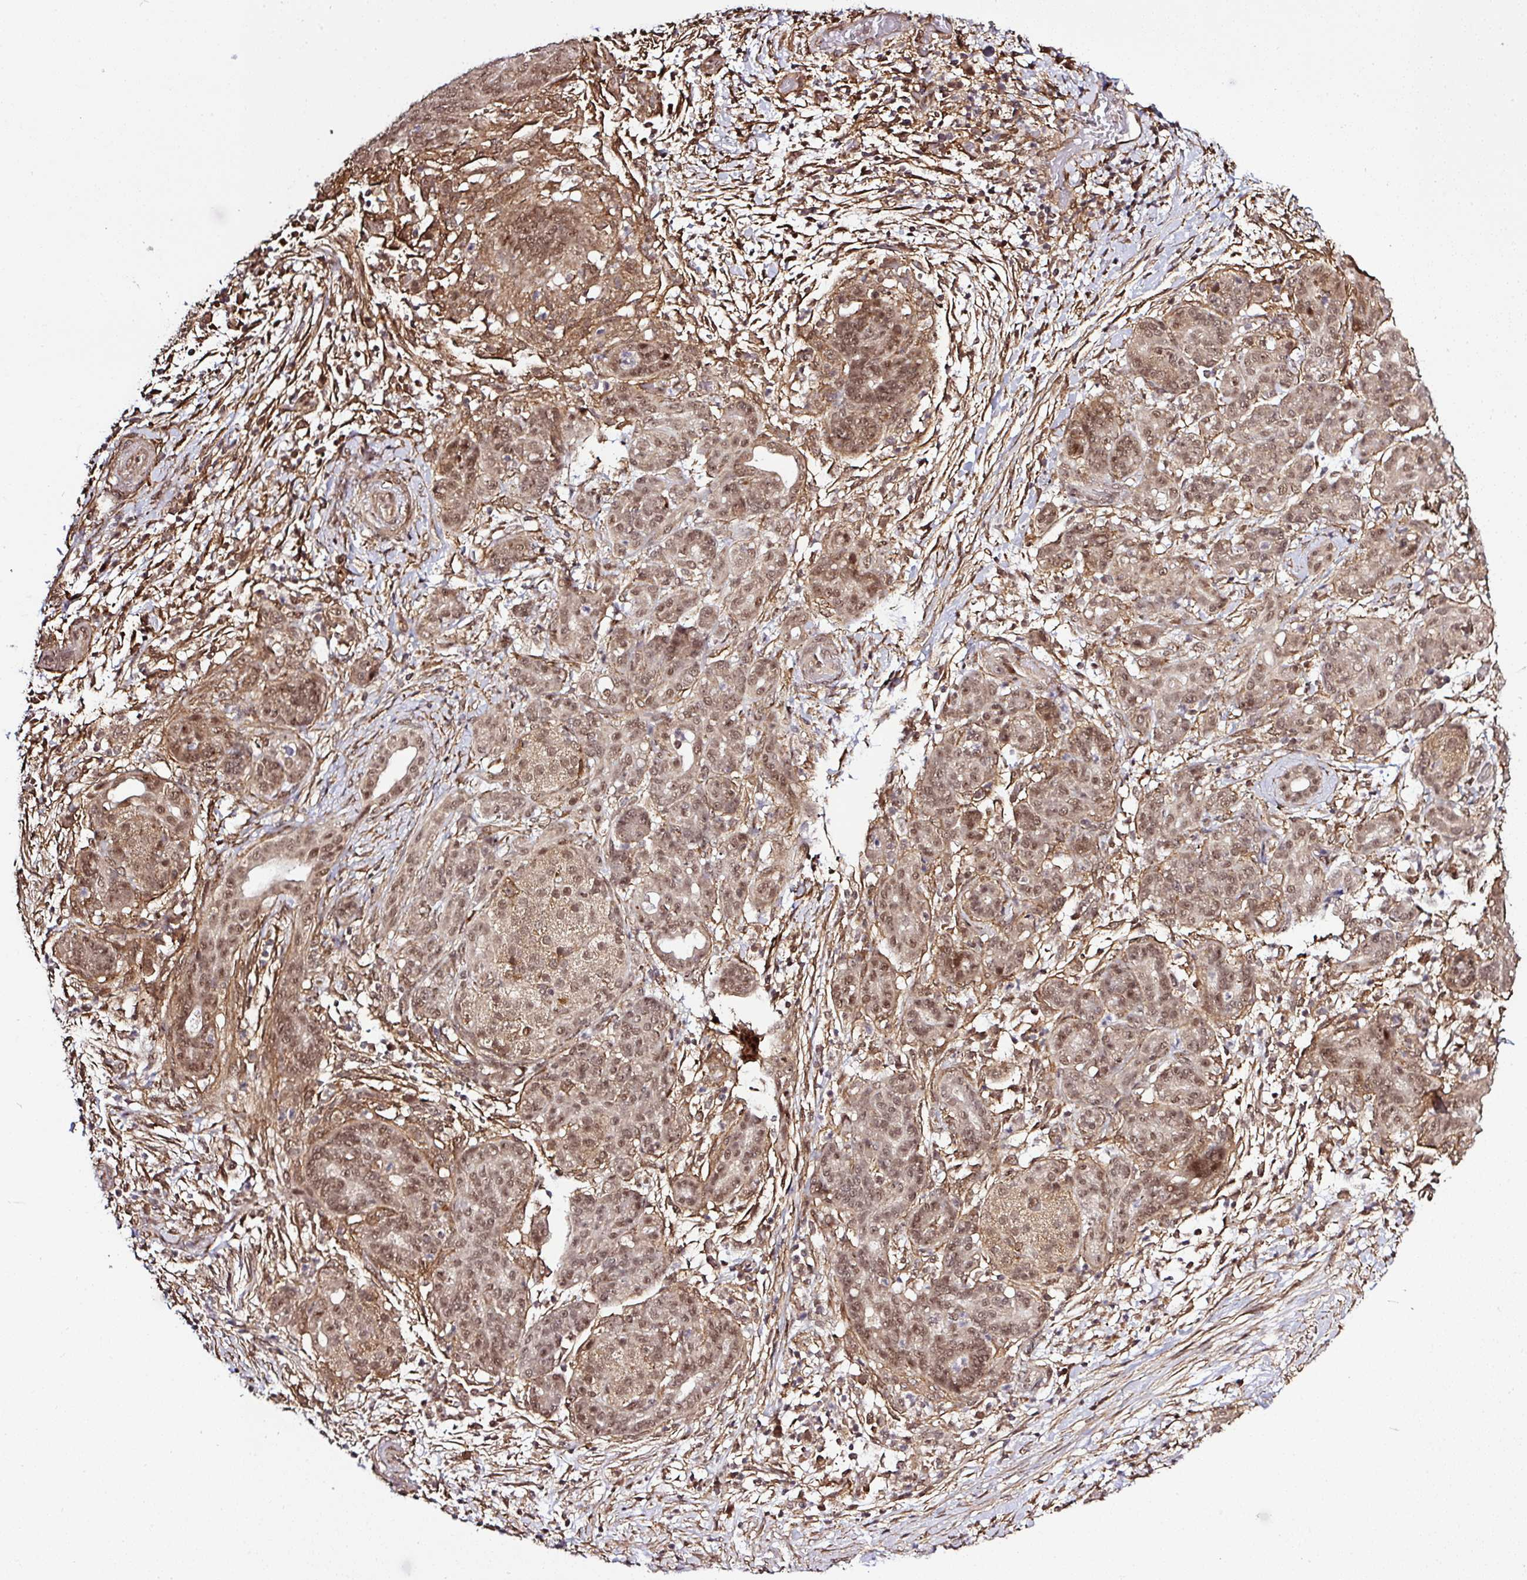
{"staining": {"intensity": "moderate", "quantity": ">75%", "location": "cytoplasmic/membranous,nuclear"}, "tissue": "pancreatic cancer", "cell_type": "Tumor cells", "image_type": "cancer", "snomed": [{"axis": "morphology", "description": "Adenocarcinoma, NOS"}, {"axis": "topography", "description": "Pancreas"}], "caption": "IHC histopathology image of human pancreatic adenocarcinoma stained for a protein (brown), which exhibits medium levels of moderate cytoplasmic/membranous and nuclear positivity in about >75% of tumor cells.", "gene": "FAM153A", "patient": {"sex": "male", "age": 44}}